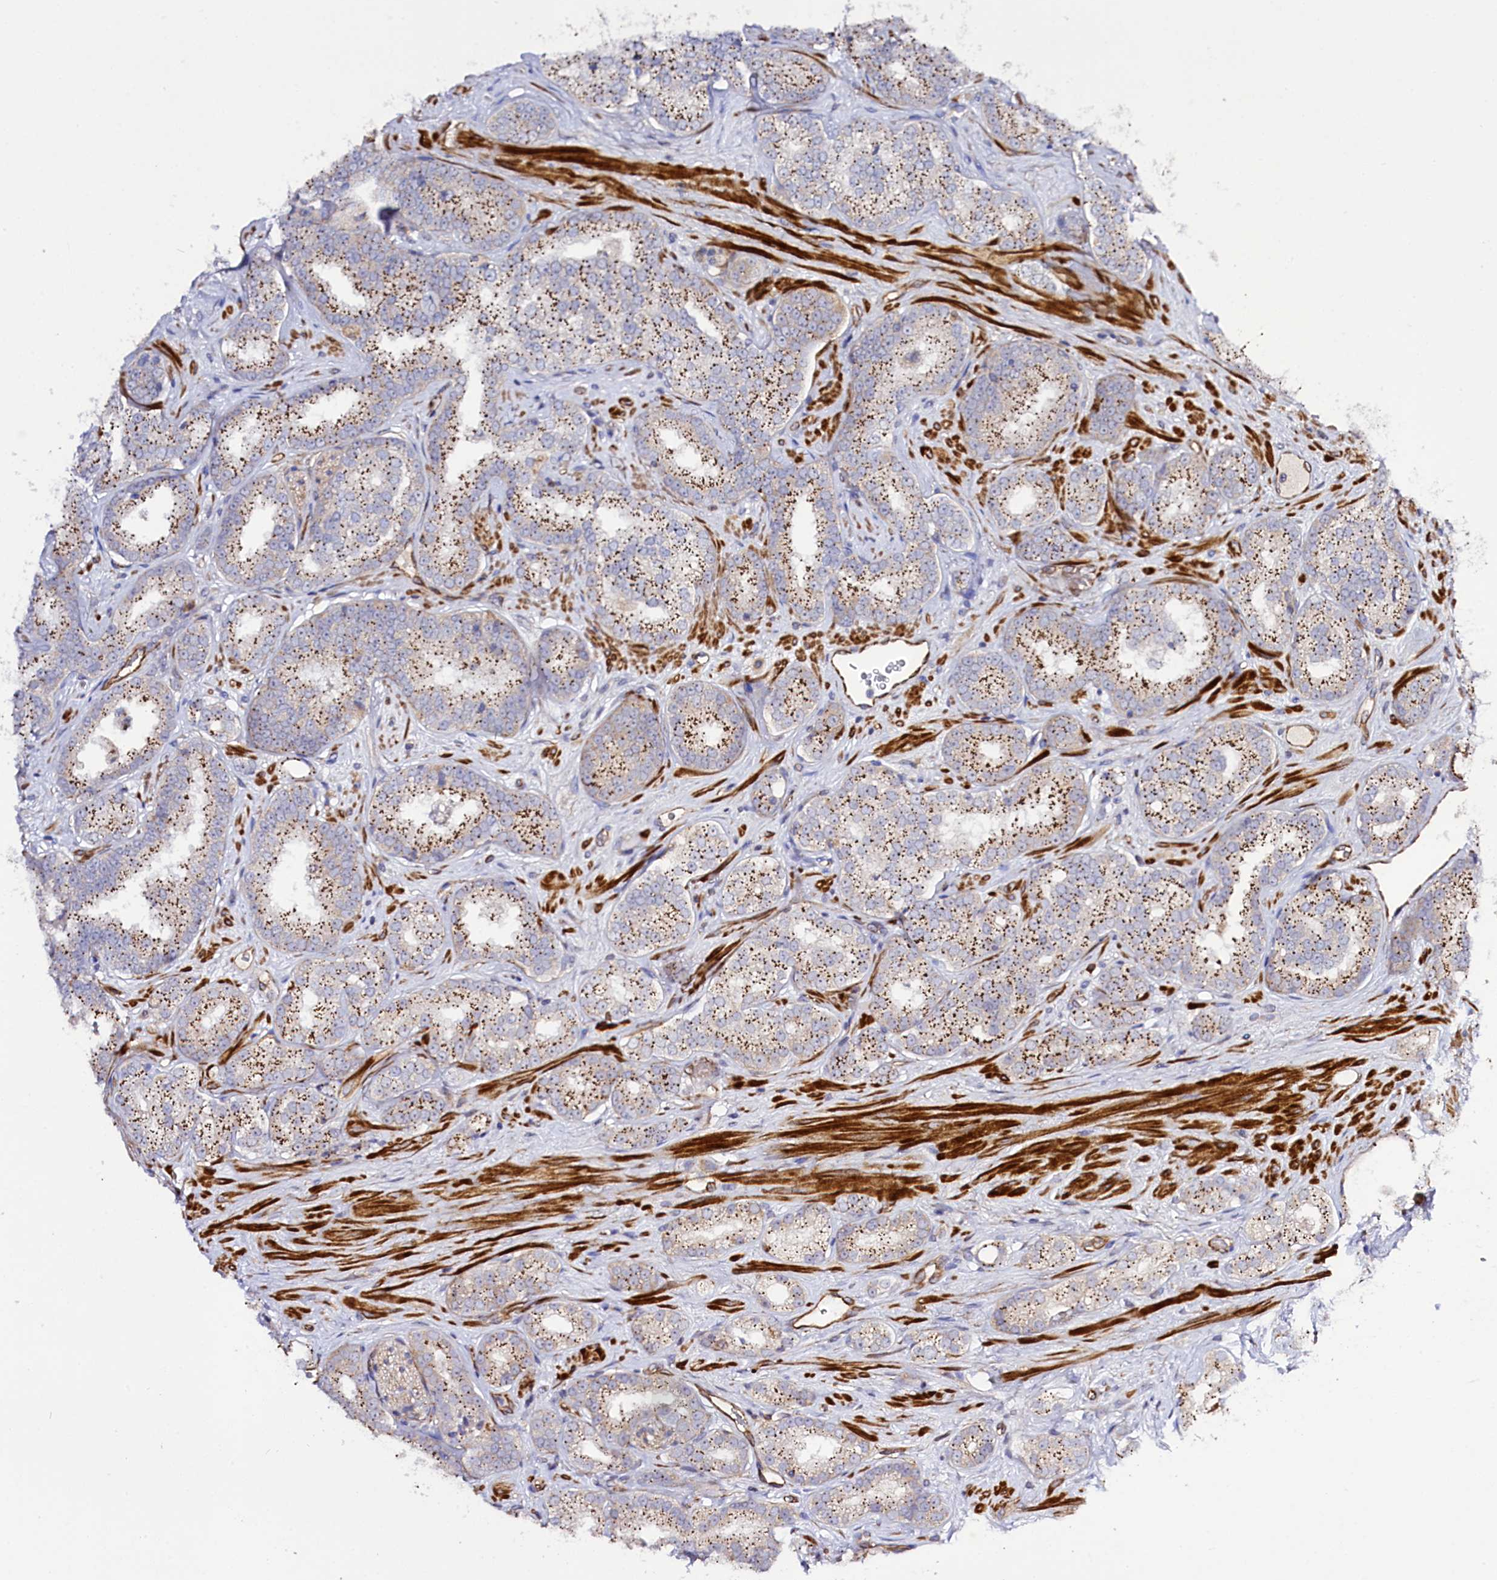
{"staining": {"intensity": "moderate", "quantity": ">75%", "location": "cytoplasmic/membranous"}, "tissue": "prostate cancer", "cell_type": "Tumor cells", "image_type": "cancer", "snomed": [{"axis": "morphology", "description": "Normal tissue, NOS"}, {"axis": "morphology", "description": "Adenocarcinoma, High grade"}, {"axis": "topography", "description": "Prostate"}], "caption": "Human prostate adenocarcinoma (high-grade) stained for a protein (brown) demonstrates moderate cytoplasmic/membranous positive staining in about >75% of tumor cells.", "gene": "SLC7A1", "patient": {"sex": "male", "age": 83}}